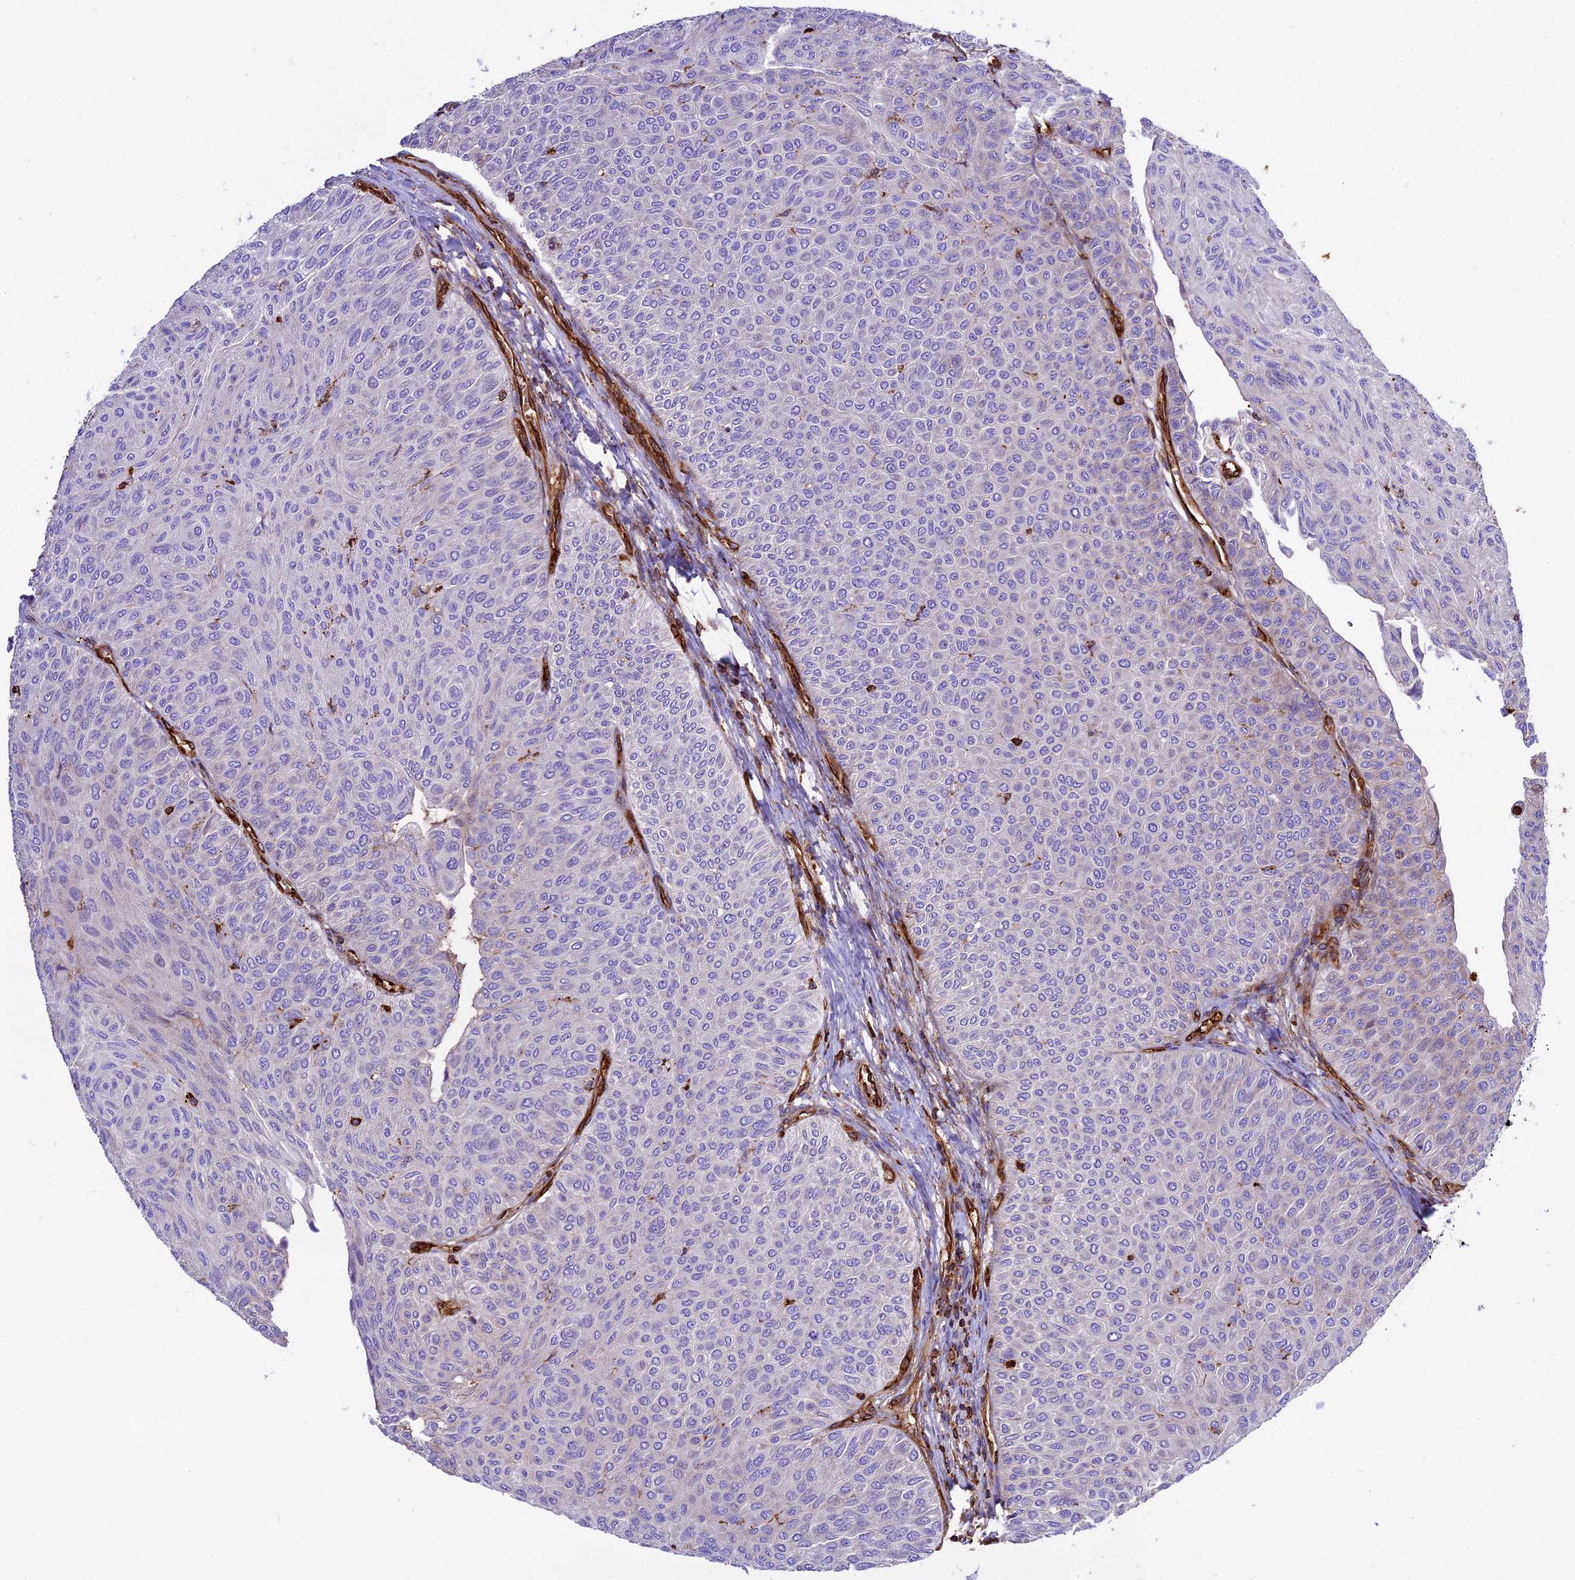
{"staining": {"intensity": "negative", "quantity": "none", "location": "none"}, "tissue": "urothelial cancer", "cell_type": "Tumor cells", "image_type": "cancer", "snomed": [{"axis": "morphology", "description": "Urothelial carcinoma, Low grade"}, {"axis": "topography", "description": "Urinary bladder"}], "caption": "Immunohistochemical staining of low-grade urothelial carcinoma reveals no significant positivity in tumor cells.", "gene": "CD99L2", "patient": {"sex": "male", "age": 78}}